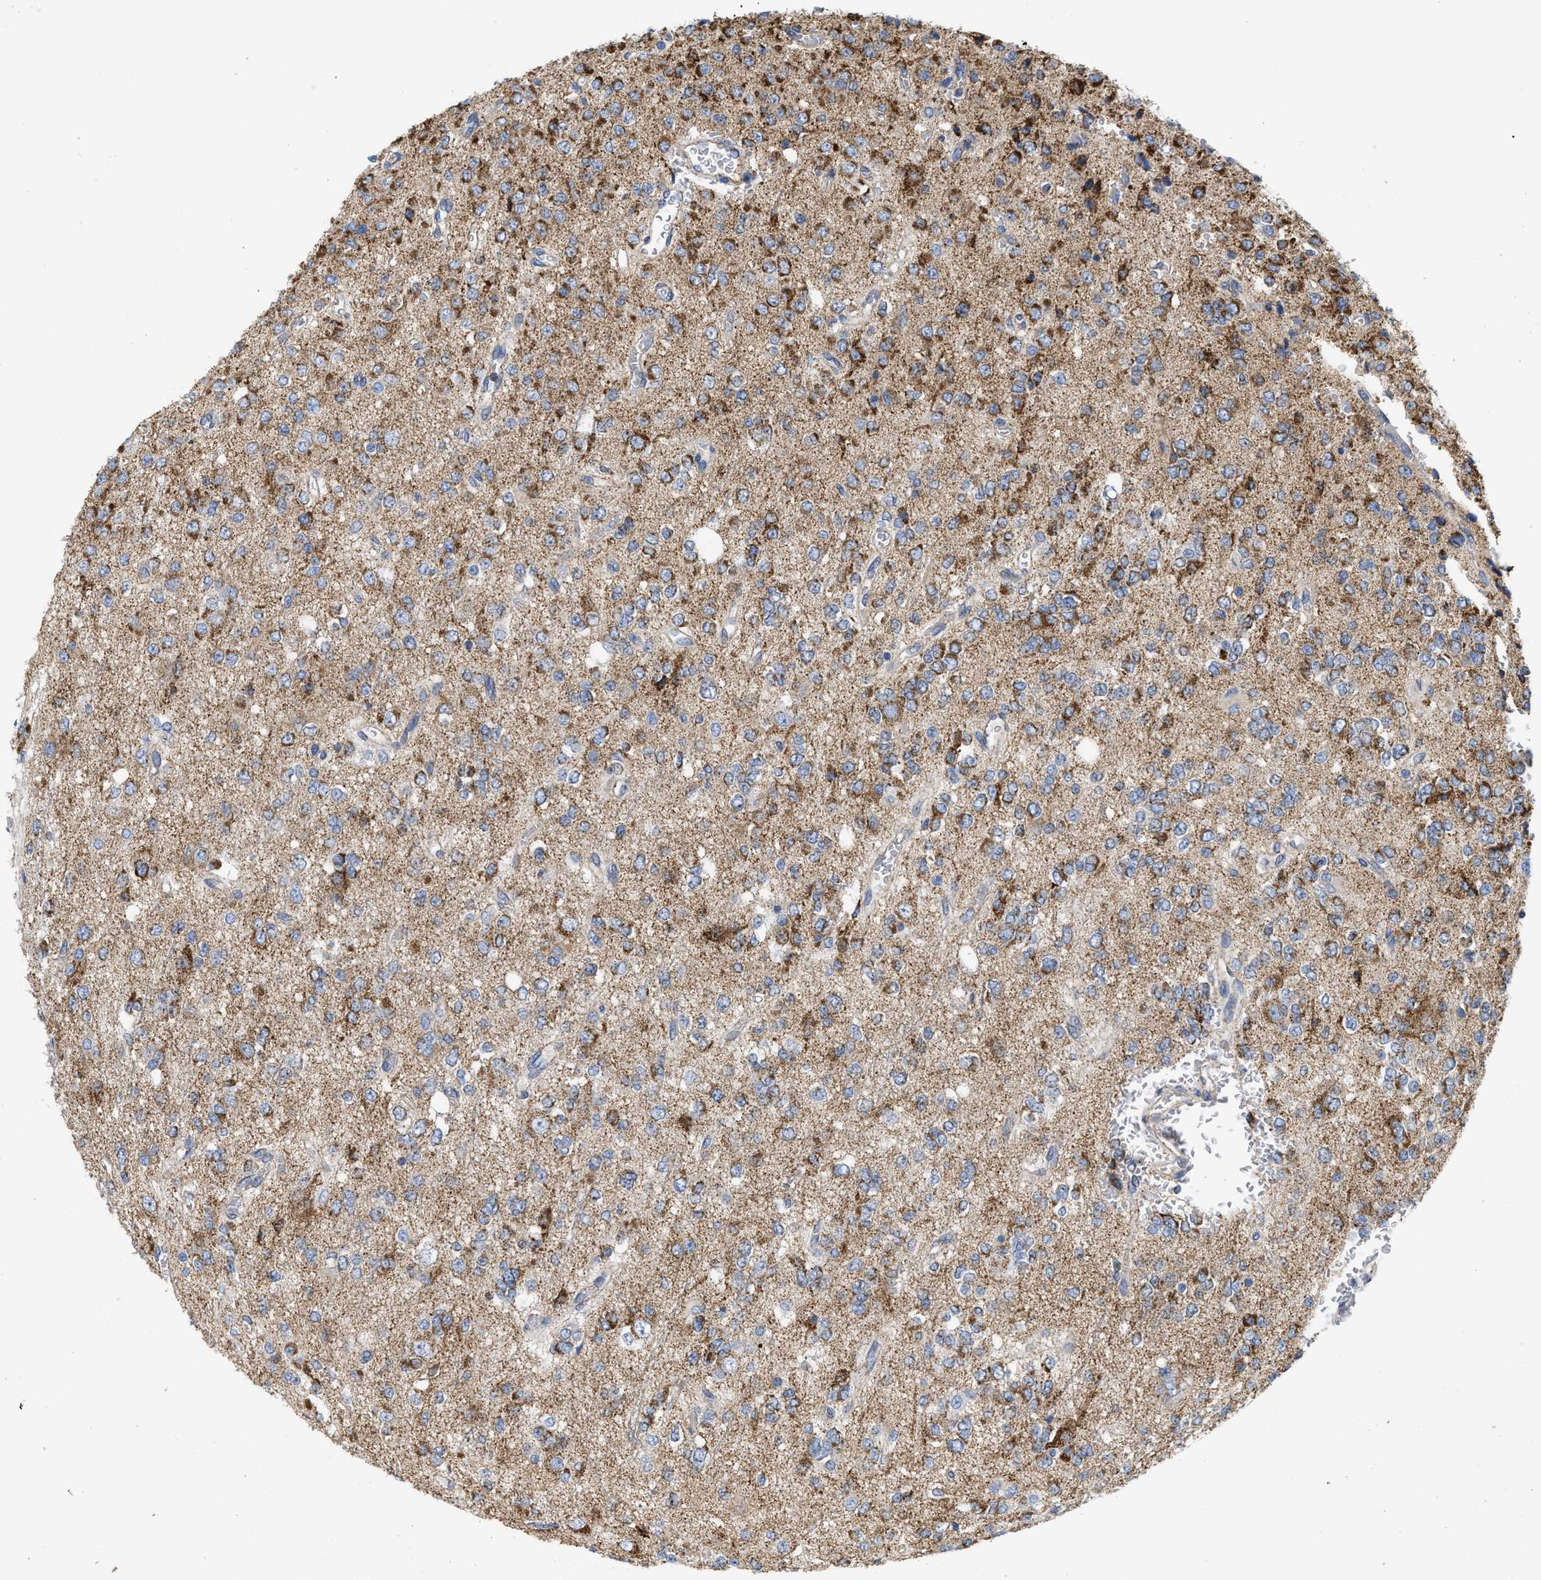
{"staining": {"intensity": "strong", "quantity": "25%-75%", "location": "cytoplasmic/membranous"}, "tissue": "glioma", "cell_type": "Tumor cells", "image_type": "cancer", "snomed": [{"axis": "morphology", "description": "Glioma, malignant, Low grade"}, {"axis": "topography", "description": "Brain"}], "caption": "Brown immunohistochemical staining in human malignant glioma (low-grade) reveals strong cytoplasmic/membranous expression in about 25%-75% of tumor cells.", "gene": "GRB10", "patient": {"sex": "male", "age": 38}}